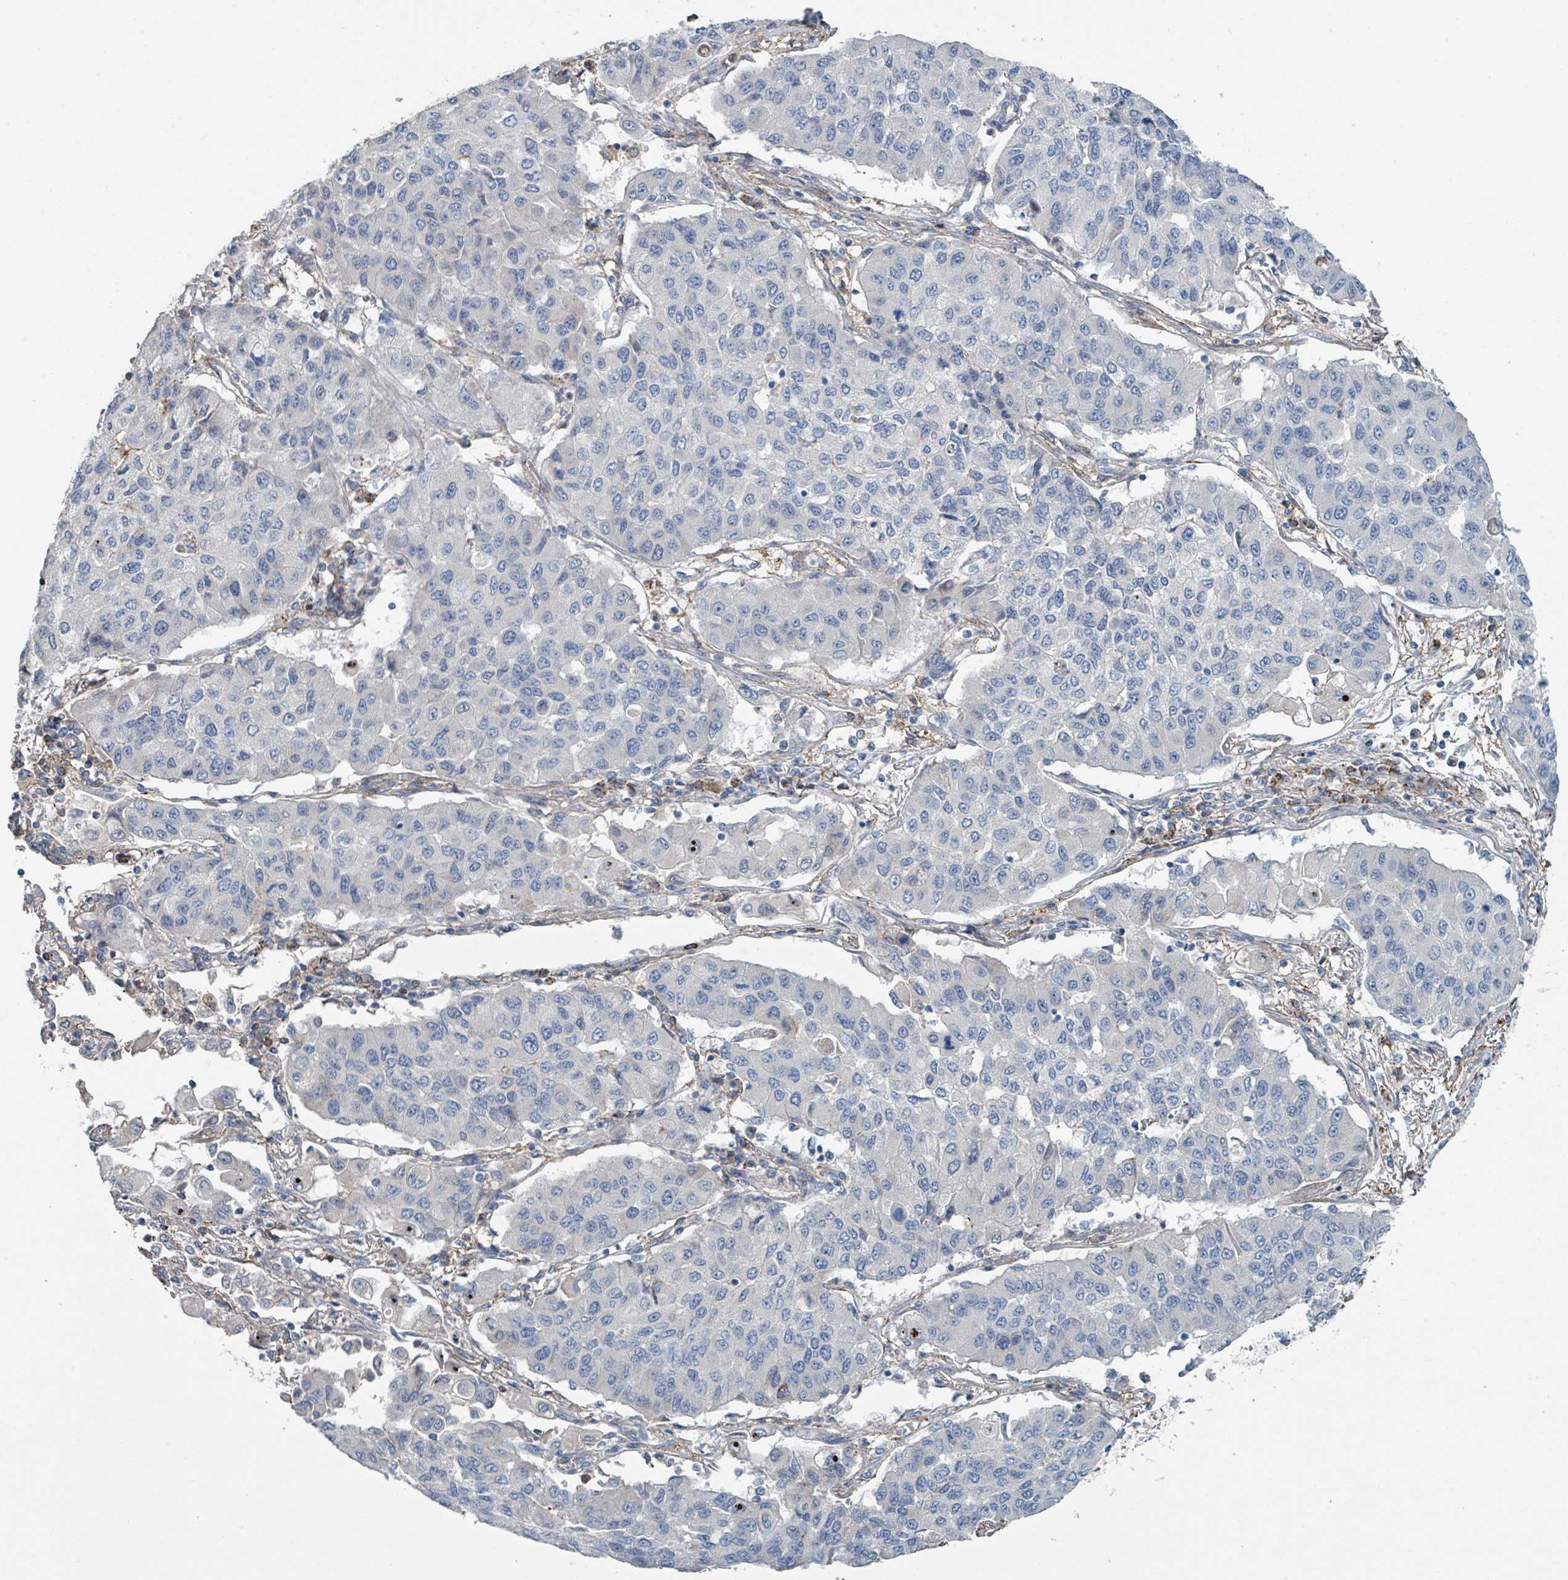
{"staining": {"intensity": "negative", "quantity": "none", "location": "none"}, "tissue": "lung cancer", "cell_type": "Tumor cells", "image_type": "cancer", "snomed": [{"axis": "morphology", "description": "Squamous cell carcinoma, NOS"}, {"axis": "topography", "description": "Lung"}], "caption": "Immunohistochemistry (IHC) image of neoplastic tissue: human lung squamous cell carcinoma stained with DAB (3,3'-diaminobenzidine) demonstrates no significant protein staining in tumor cells.", "gene": "LRRC42", "patient": {"sex": "male", "age": 74}}